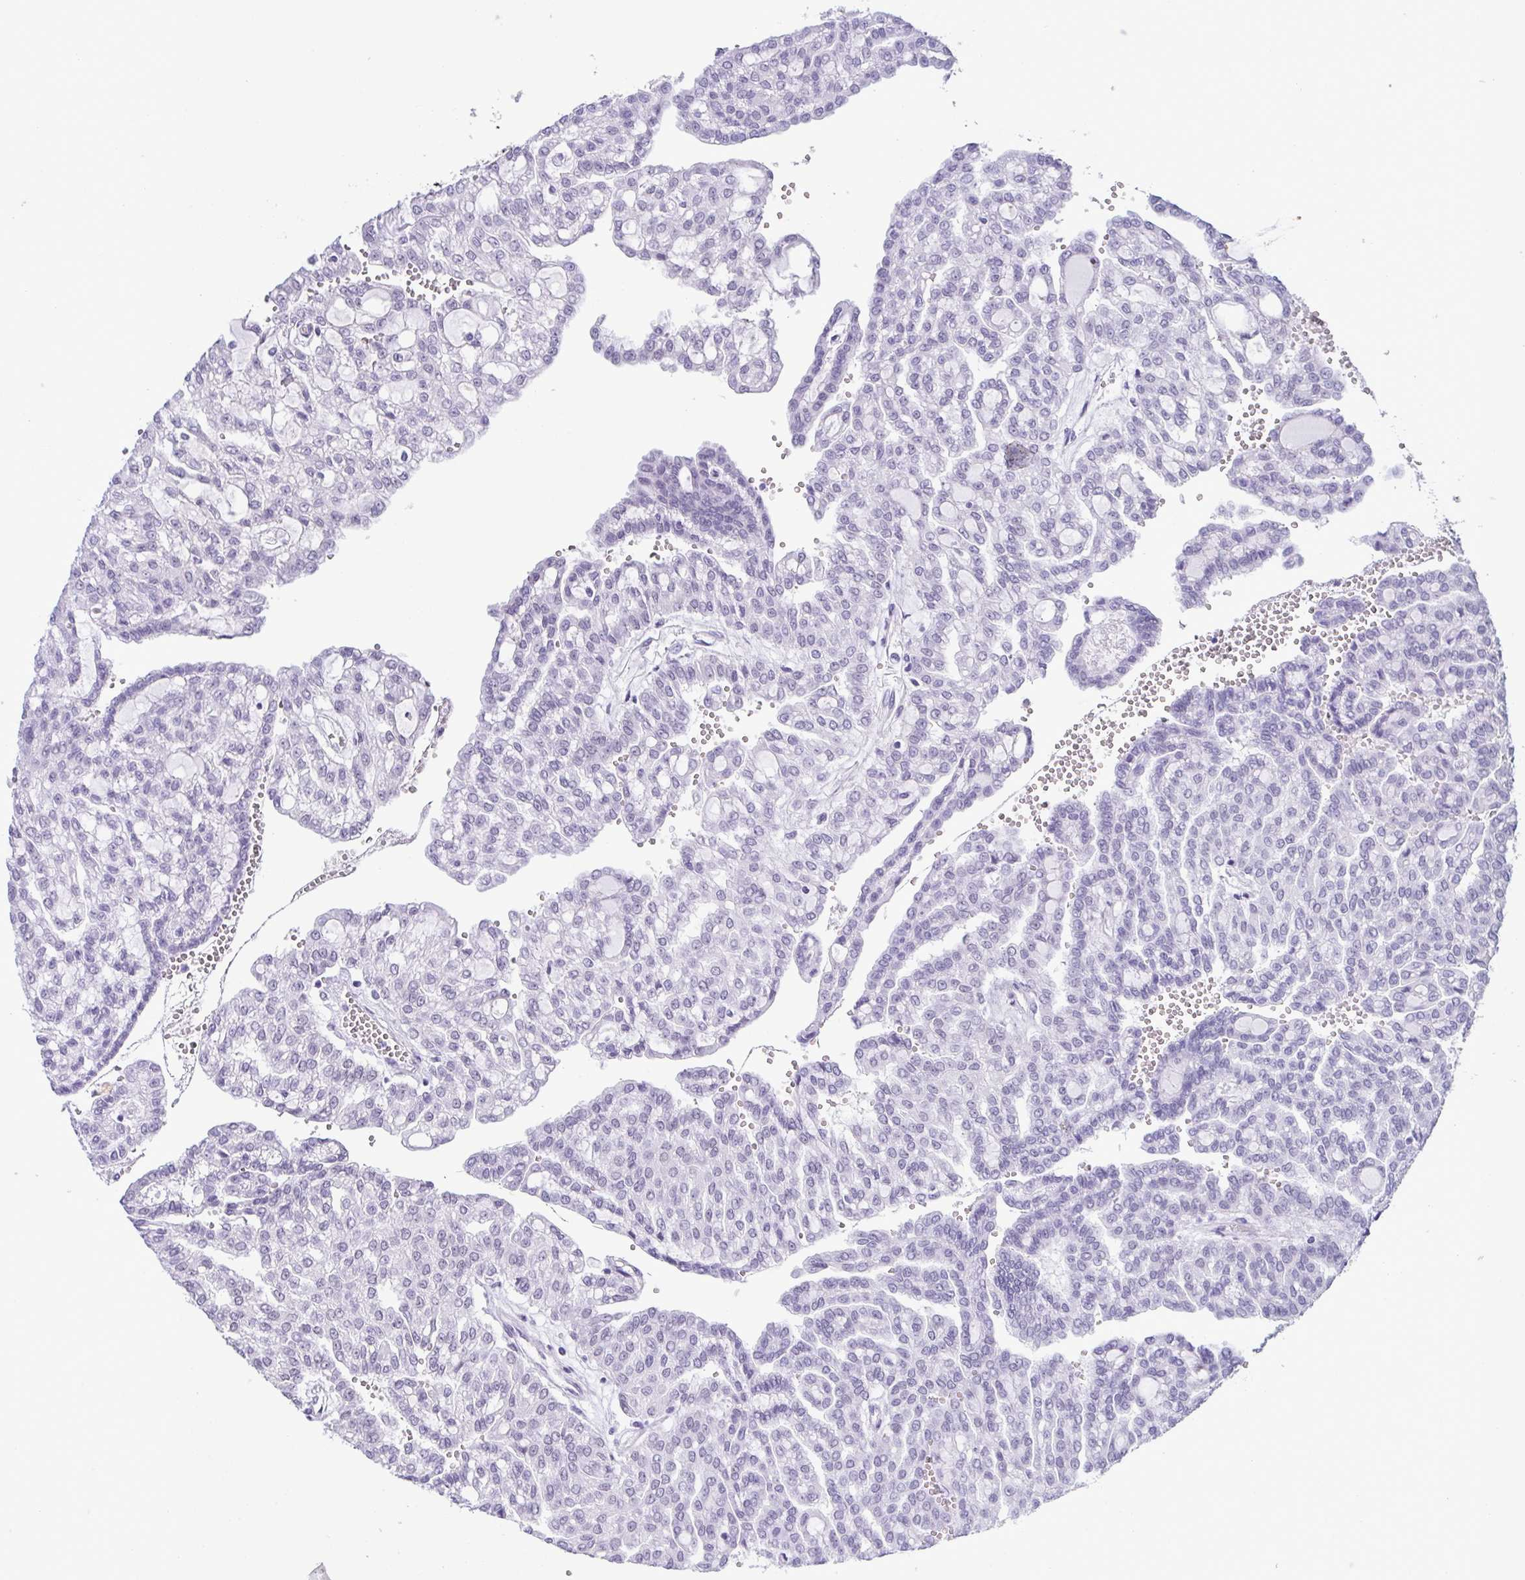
{"staining": {"intensity": "negative", "quantity": "none", "location": "none"}, "tissue": "renal cancer", "cell_type": "Tumor cells", "image_type": "cancer", "snomed": [{"axis": "morphology", "description": "Adenocarcinoma, NOS"}, {"axis": "topography", "description": "Kidney"}], "caption": "Tumor cells are negative for protein expression in human renal cancer. (DAB (3,3'-diaminobenzidine) immunohistochemistry (IHC) visualized using brightfield microscopy, high magnification).", "gene": "SUGP2", "patient": {"sex": "male", "age": 63}}